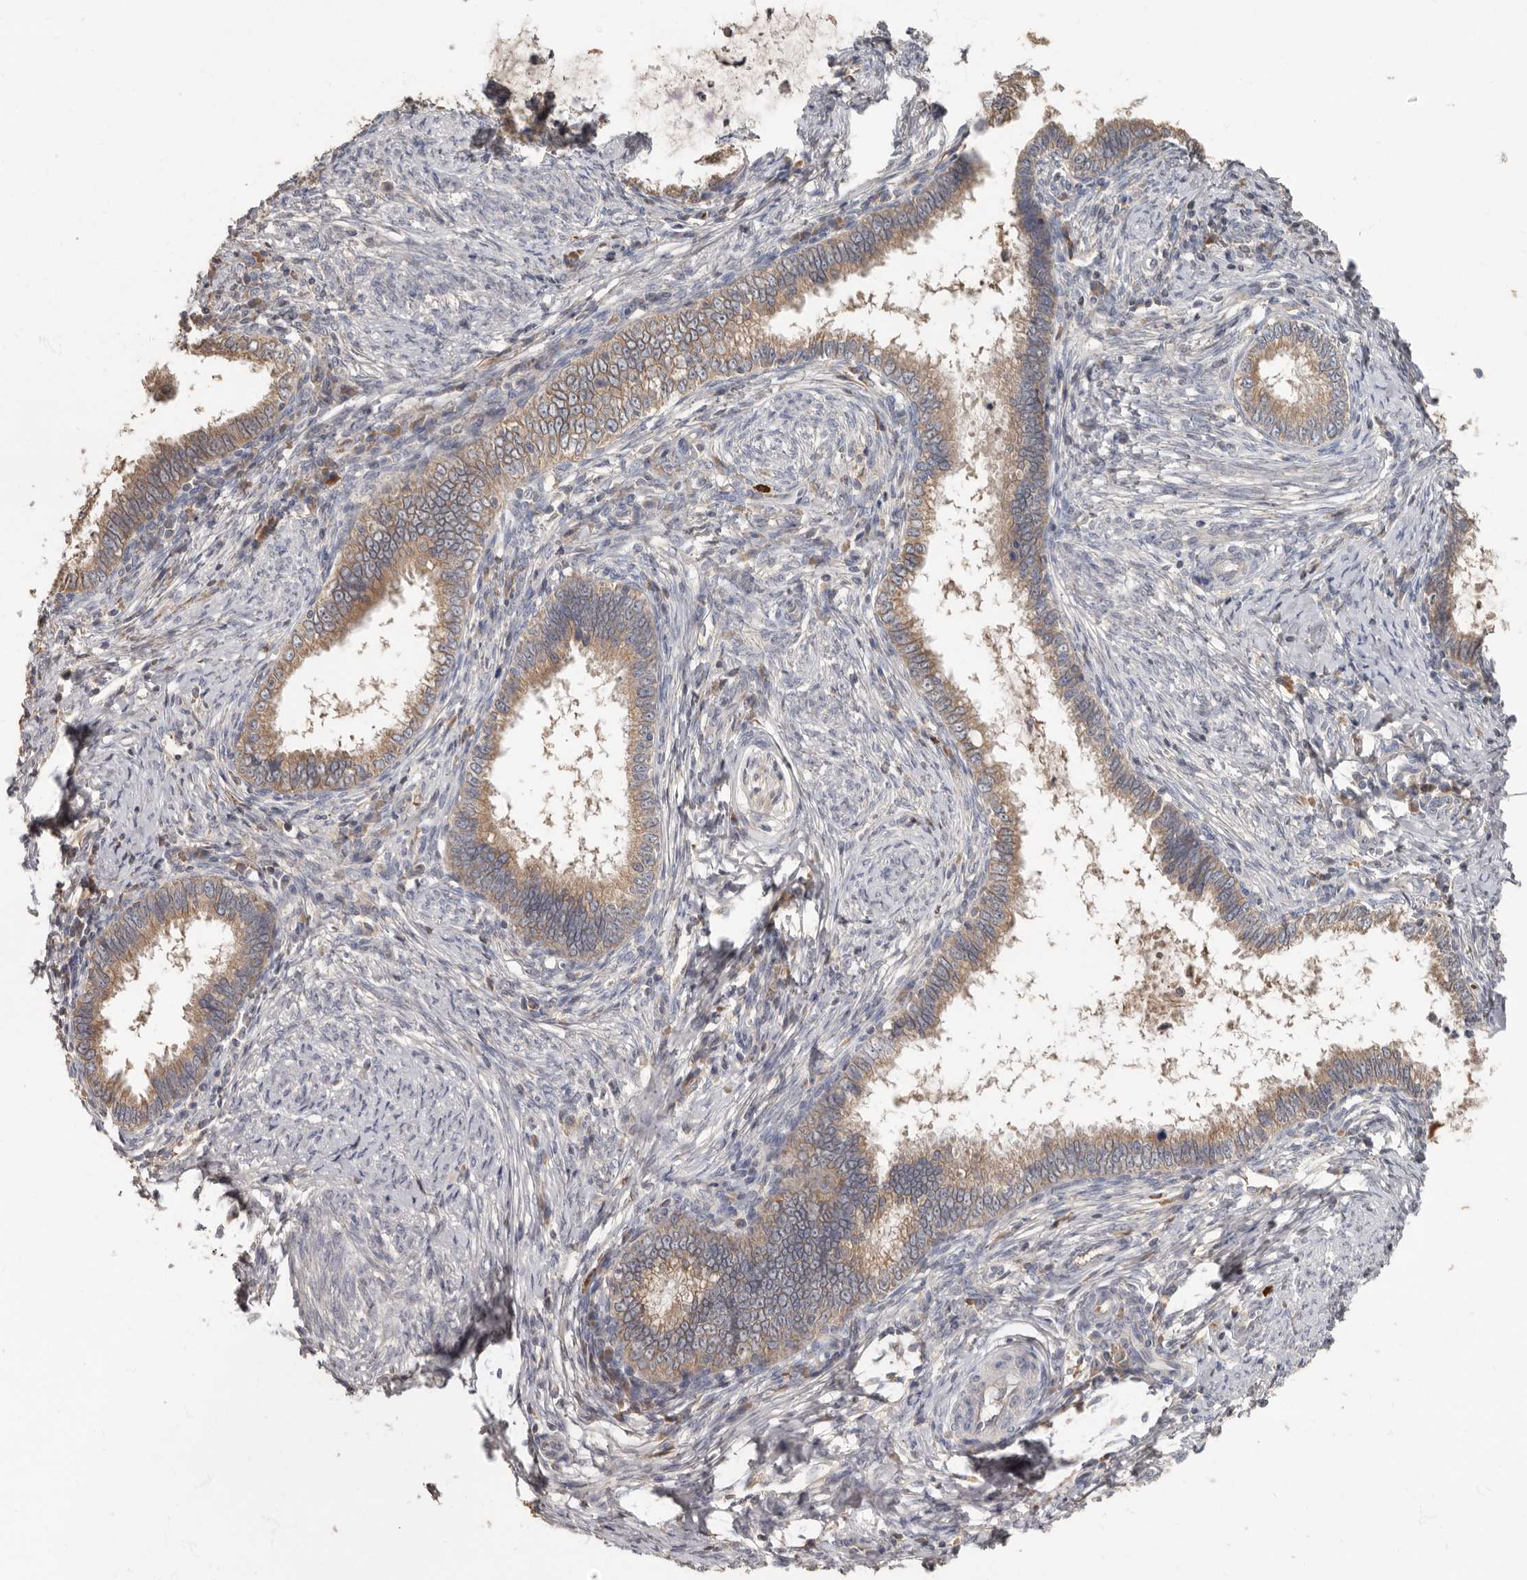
{"staining": {"intensity": "moderate", "quantity": ">75%", "location": "cytoplasmic/membranous"}, "tissue": "cervical cancer", "cell_type": "Tumor cells", "image_type": "cancer", "snomed": [{"axis": "morphology", "description": "Adenocarcinoma, NOS"}, {"axis": "topography", "description": "Cervix"}], "caption": "The image exhibits staining of cervical adenocarcinoma, revealing moderate cytoplasmic/membranous protein positivity (brown color) within tumor cells.", "gene": "KIF26B", "patient": {"sex": "female", "age": 36}}